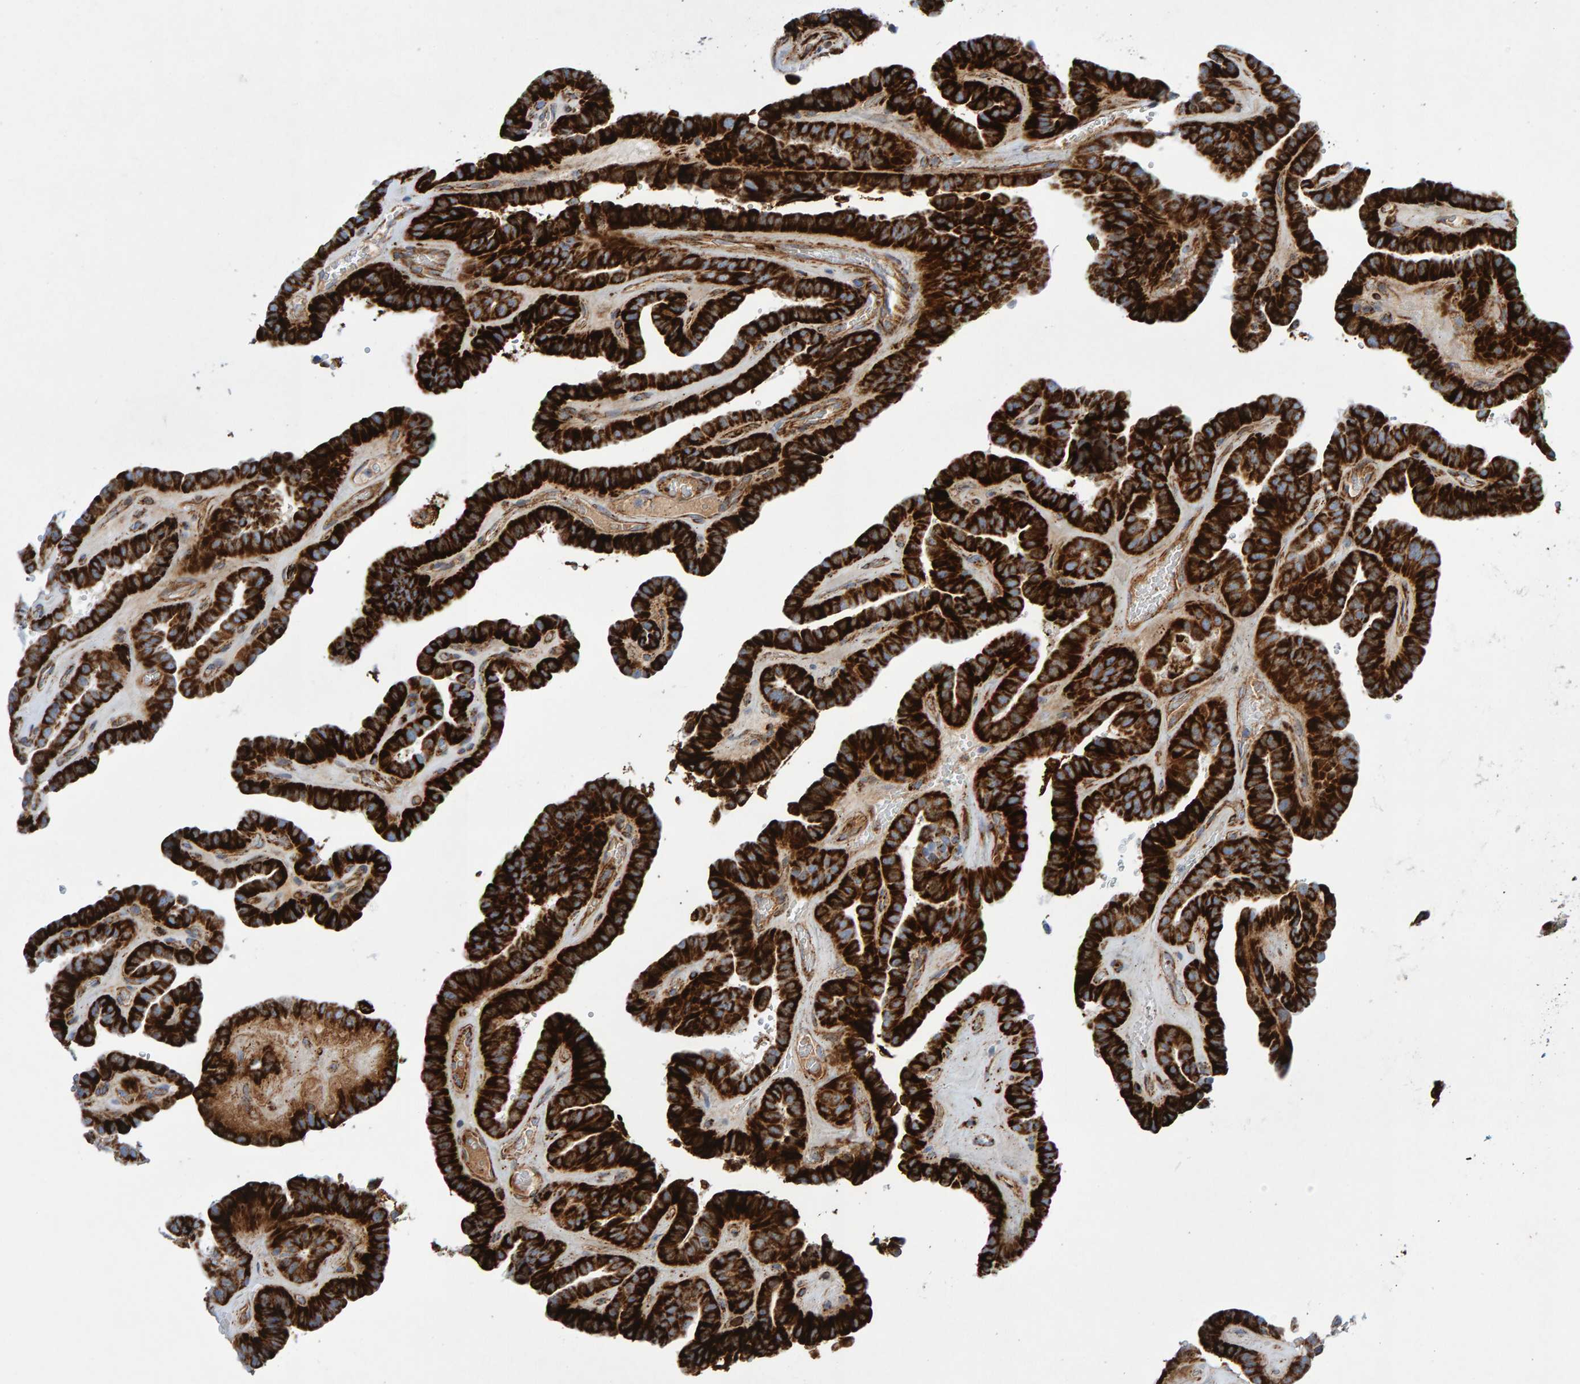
{"staining": {"intensity": "strong", "quantity": ">75%", "location": "cytoplasmic/membranous"}, "tissue": "thyroid cancer", "cell_type": "Tumor cells", "image_type": "cancer", "snomed": [{"axis": "morphology", "description": "Papillary adenocarcinoma, NOS"}, {"axis": "topography", "description": "Thyroid gland"}], "caption": "The histopathology image shows staining of thyroid papillary adenocarcinoma, revealing strong cytoplasmic/membranous protein positivity (brown color) within tumor cells.", "gene": "GGTA1", "patient": {"sex": "male", "age": 77}}